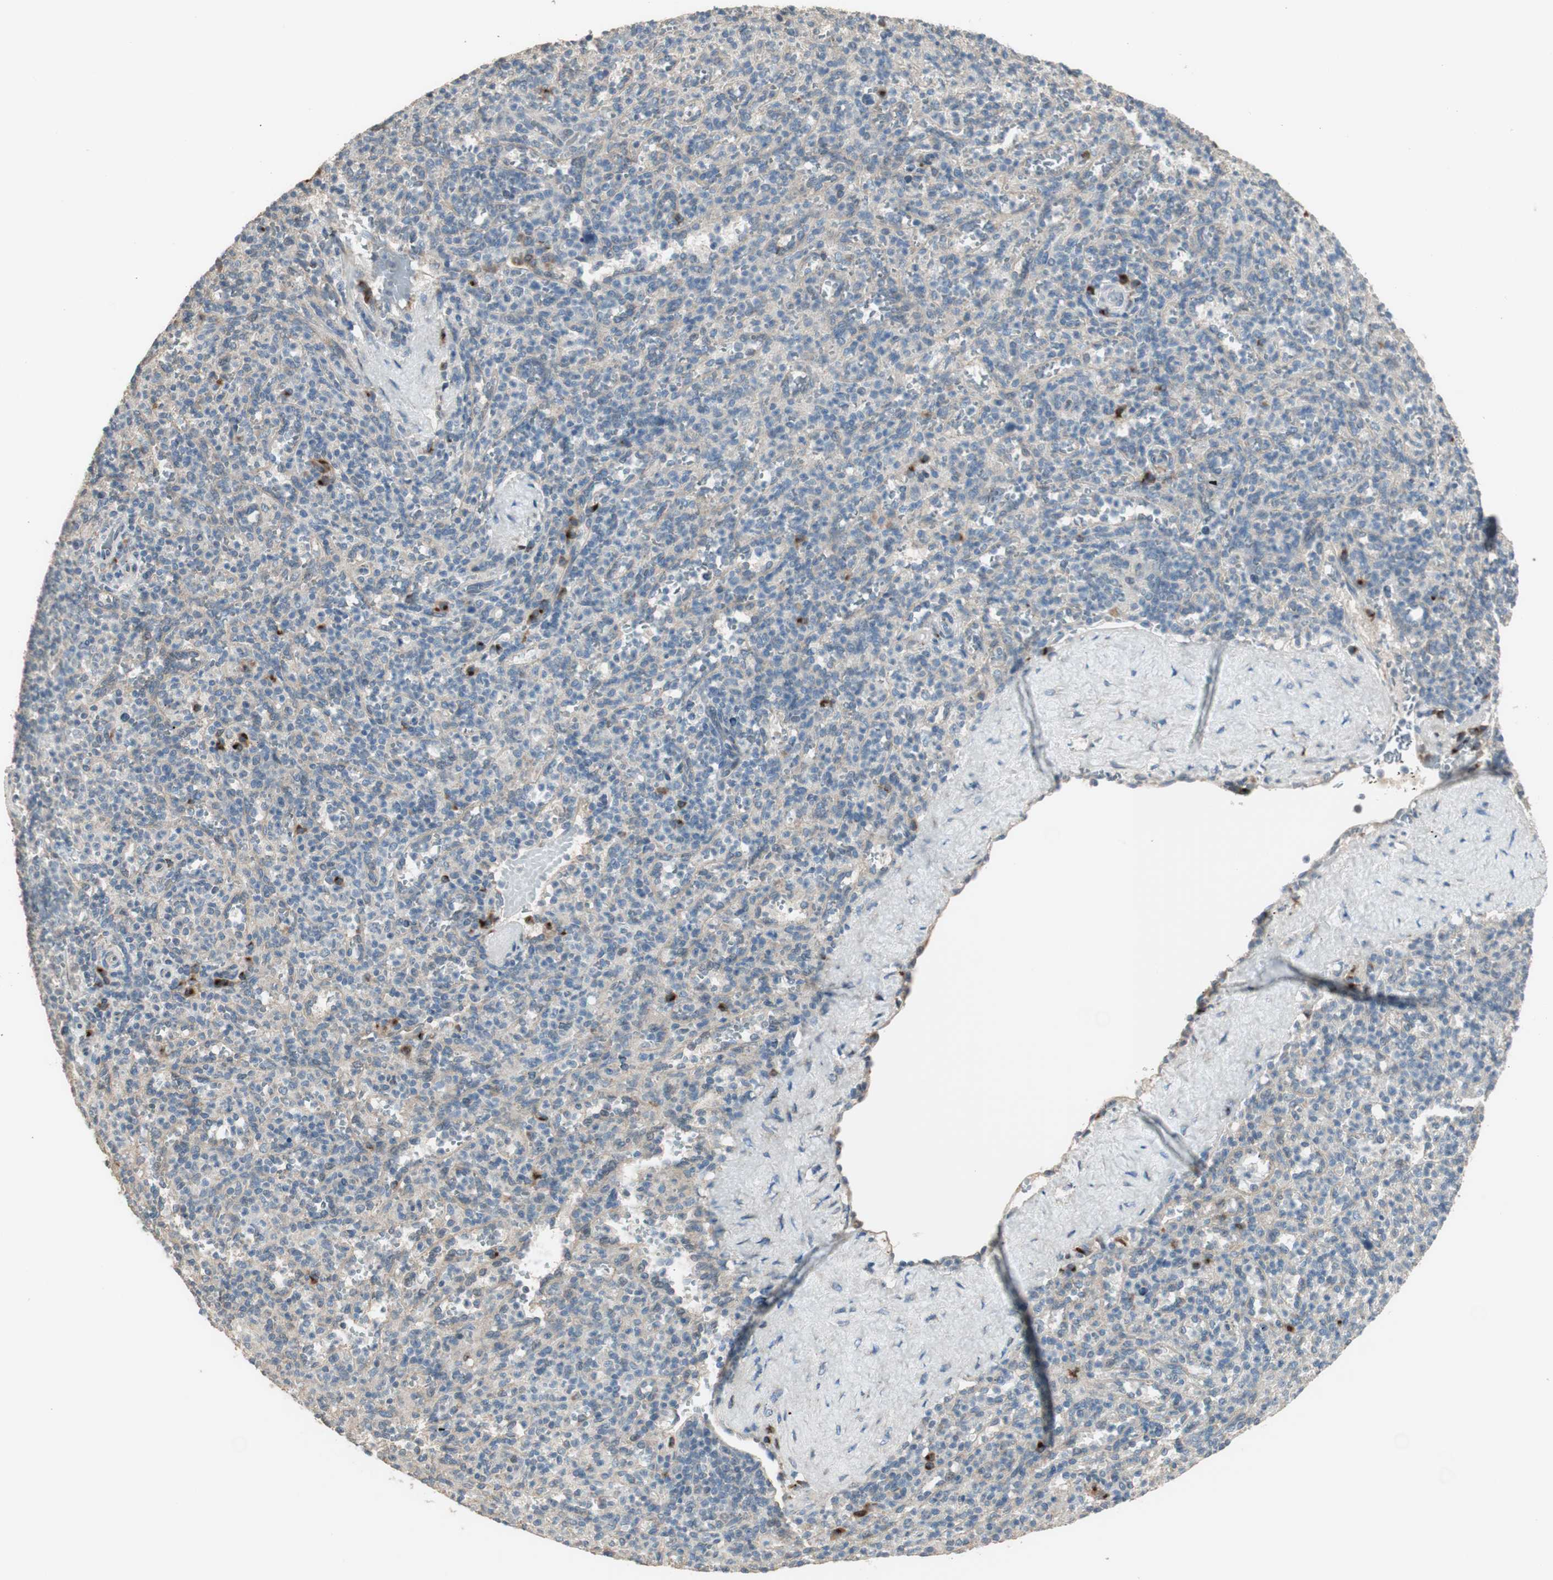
{"staining": {"intensity": "weak", "quantity": "25%-75%", "location": "cytoplasmic/membranous"}, "tissue": "spleen", "cell_type": "Cells in red pulp", "image_type": "normal", "snomed": [{"axis": "morphology", "description": "Normal tissue, NOS"}, {"axis": "topography", "description": "Spleen"}], "caption": "Protein staining shows weak cytoplasmic/membranous staining in approximately 25%-75% of cells in red pulp in benign spleen. (IHC, brightfield microscopy, high magnification).", "gene": "RARRES1", "patient": {"sex": "male", "age": 36}}